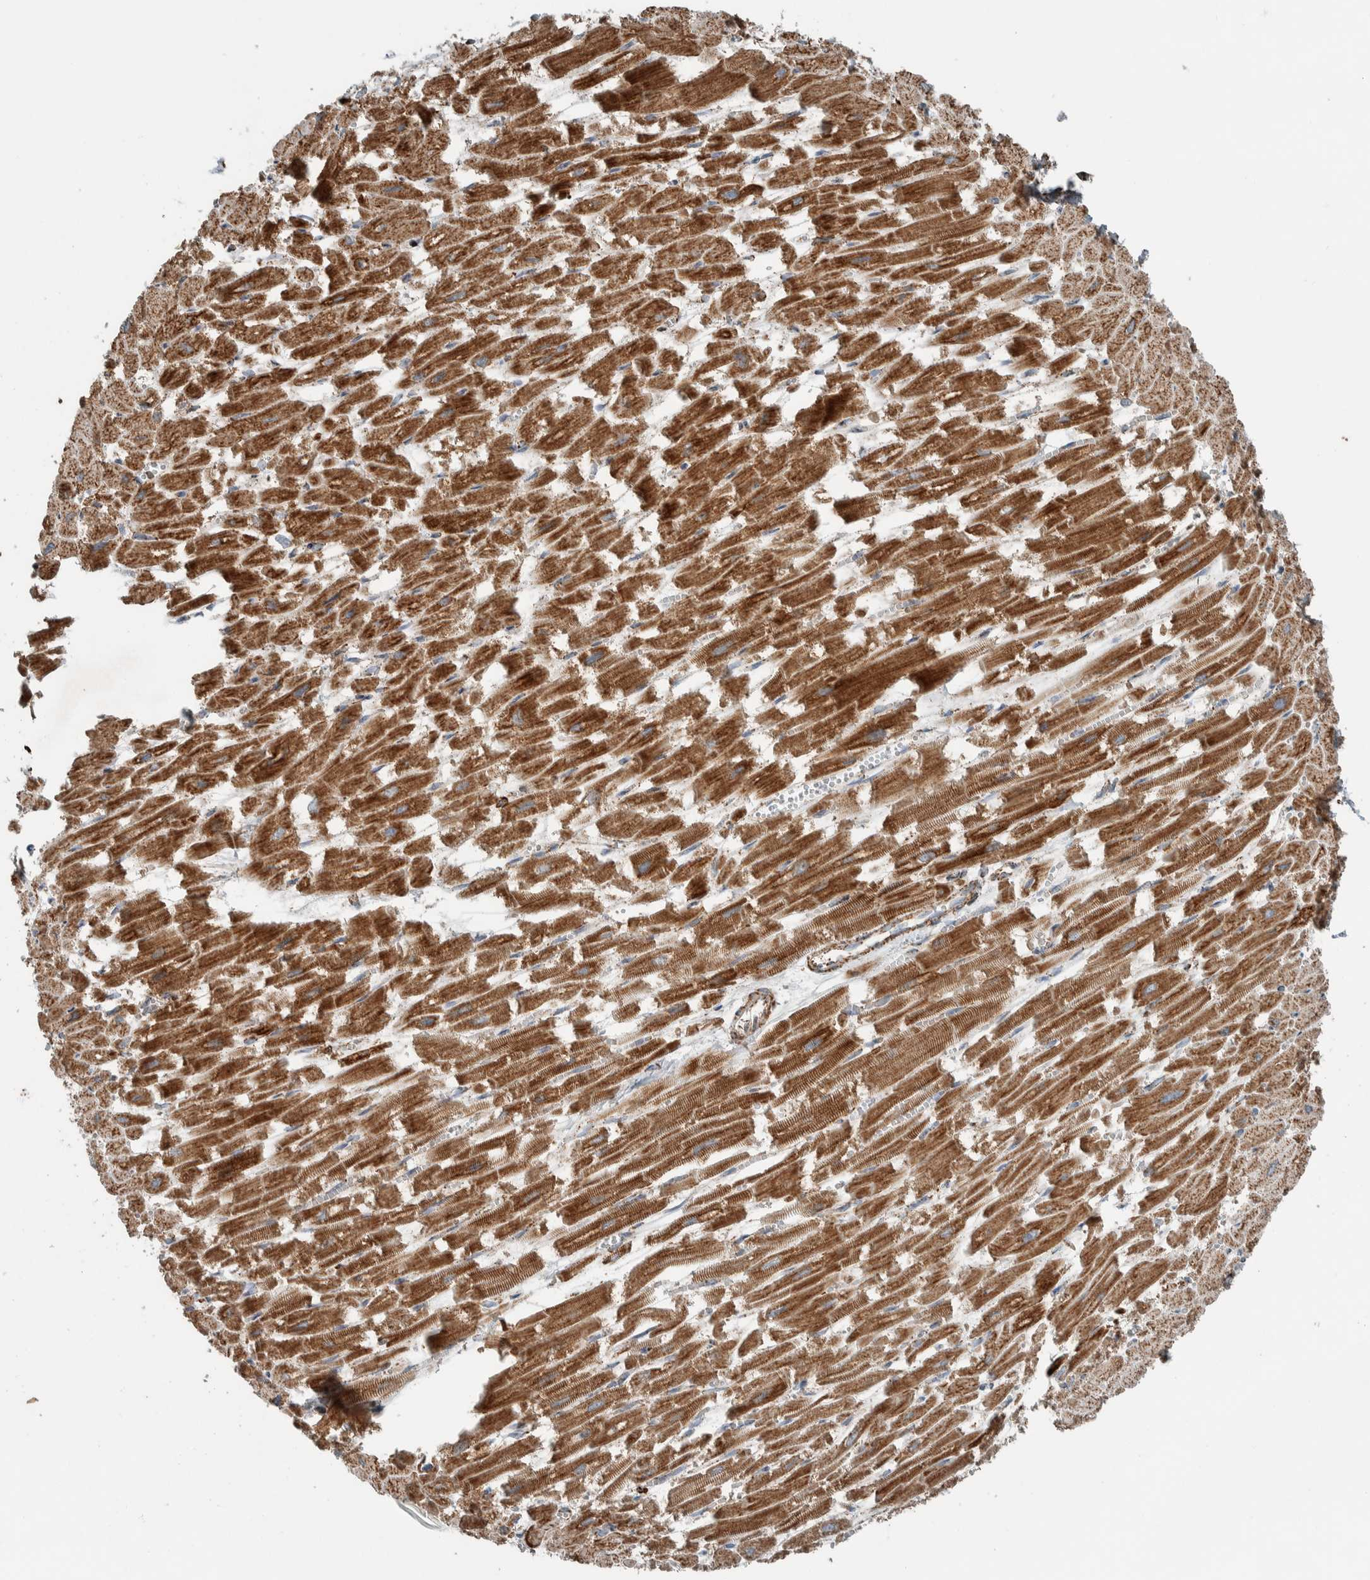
{"staining": {"intensity": "strong", "quantity": ">75%", "location": "cytoplasmic/membranous"}, "tissue": "heart muscle", "cell_type": "Cardiomyocytes", "image_type": "normal", "snomed": [{"axis": "morphology", "description": "Normal tissue, NOS"}, {"axis": "topography", "description": "Heart"}], "caption": "A high-resolution photomicrograph shows immunohistochemistry (IHC) staining of benign heart muscle, which reveals strong cytoplasmic/membranous staining in about >75% of cardiomyocytes. (DAB (3,3'-diaminobenzidine) = brown stain, brightfield microscopy at high magnification).", "gene": "CNTROB", "patient": {"sex": "male", "age": 54}}